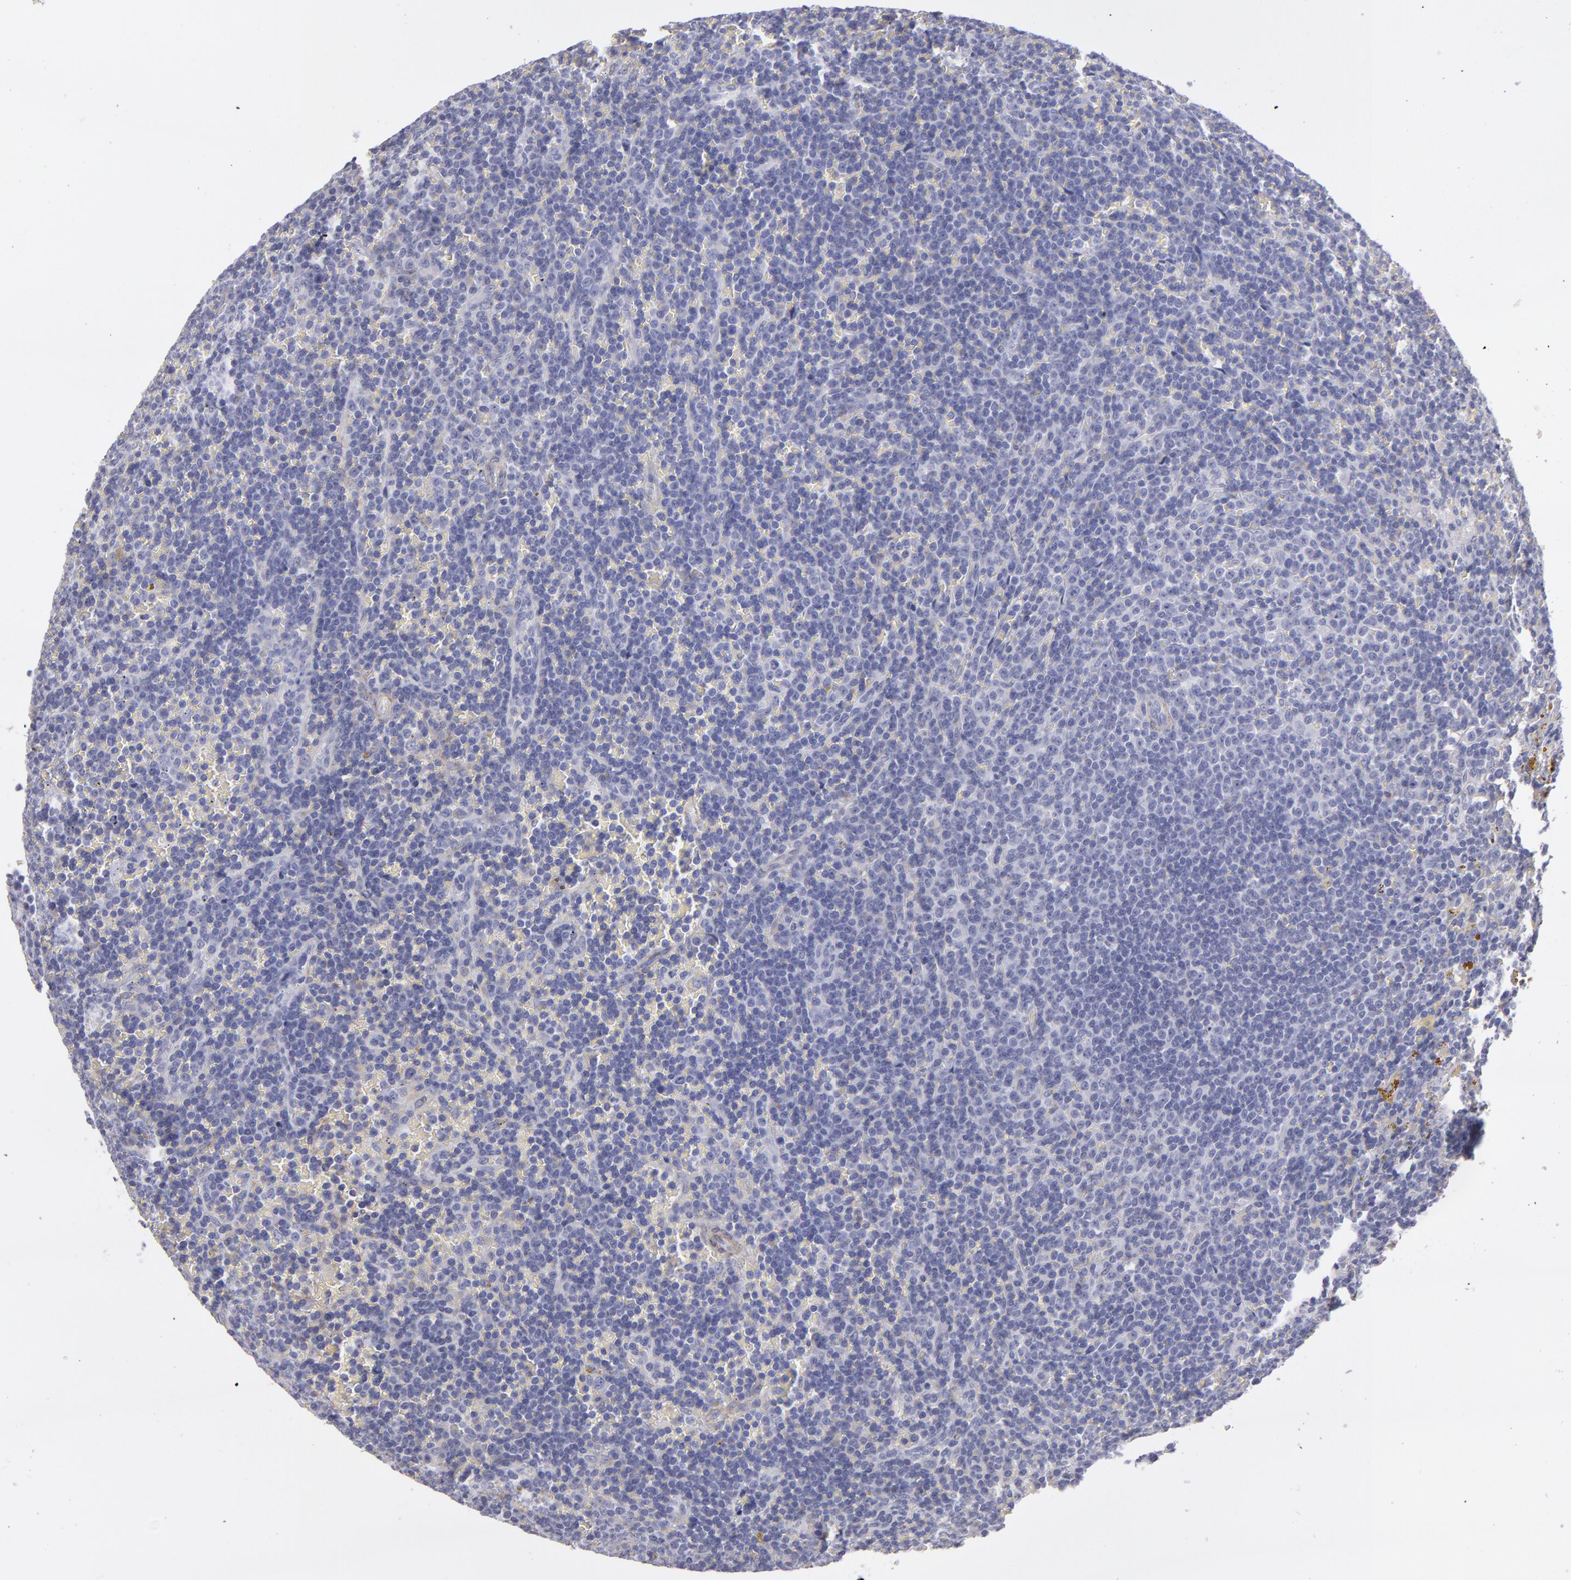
{"staining": {"intensity": "negative", "quantity": "none", "location": "none"}, "tissue": "lymphoma", "cell_type": "Tumor cells", "image_type": "cancer", "snomed": [{"axis": "morphology", "description": "Malignant lymphoma, non-Hodgkin's type, Low grade"}, {"axis": "topography", "description": "Spleen"}], "caption": "The micrograph shows no significant expression in tumor cells of malignant lymphoma, non-Hodgkin's type (low-grade). Nuclei are stained in blue.", "gene": "MYH11", "patient": {"sex": "male", "age": 80}}